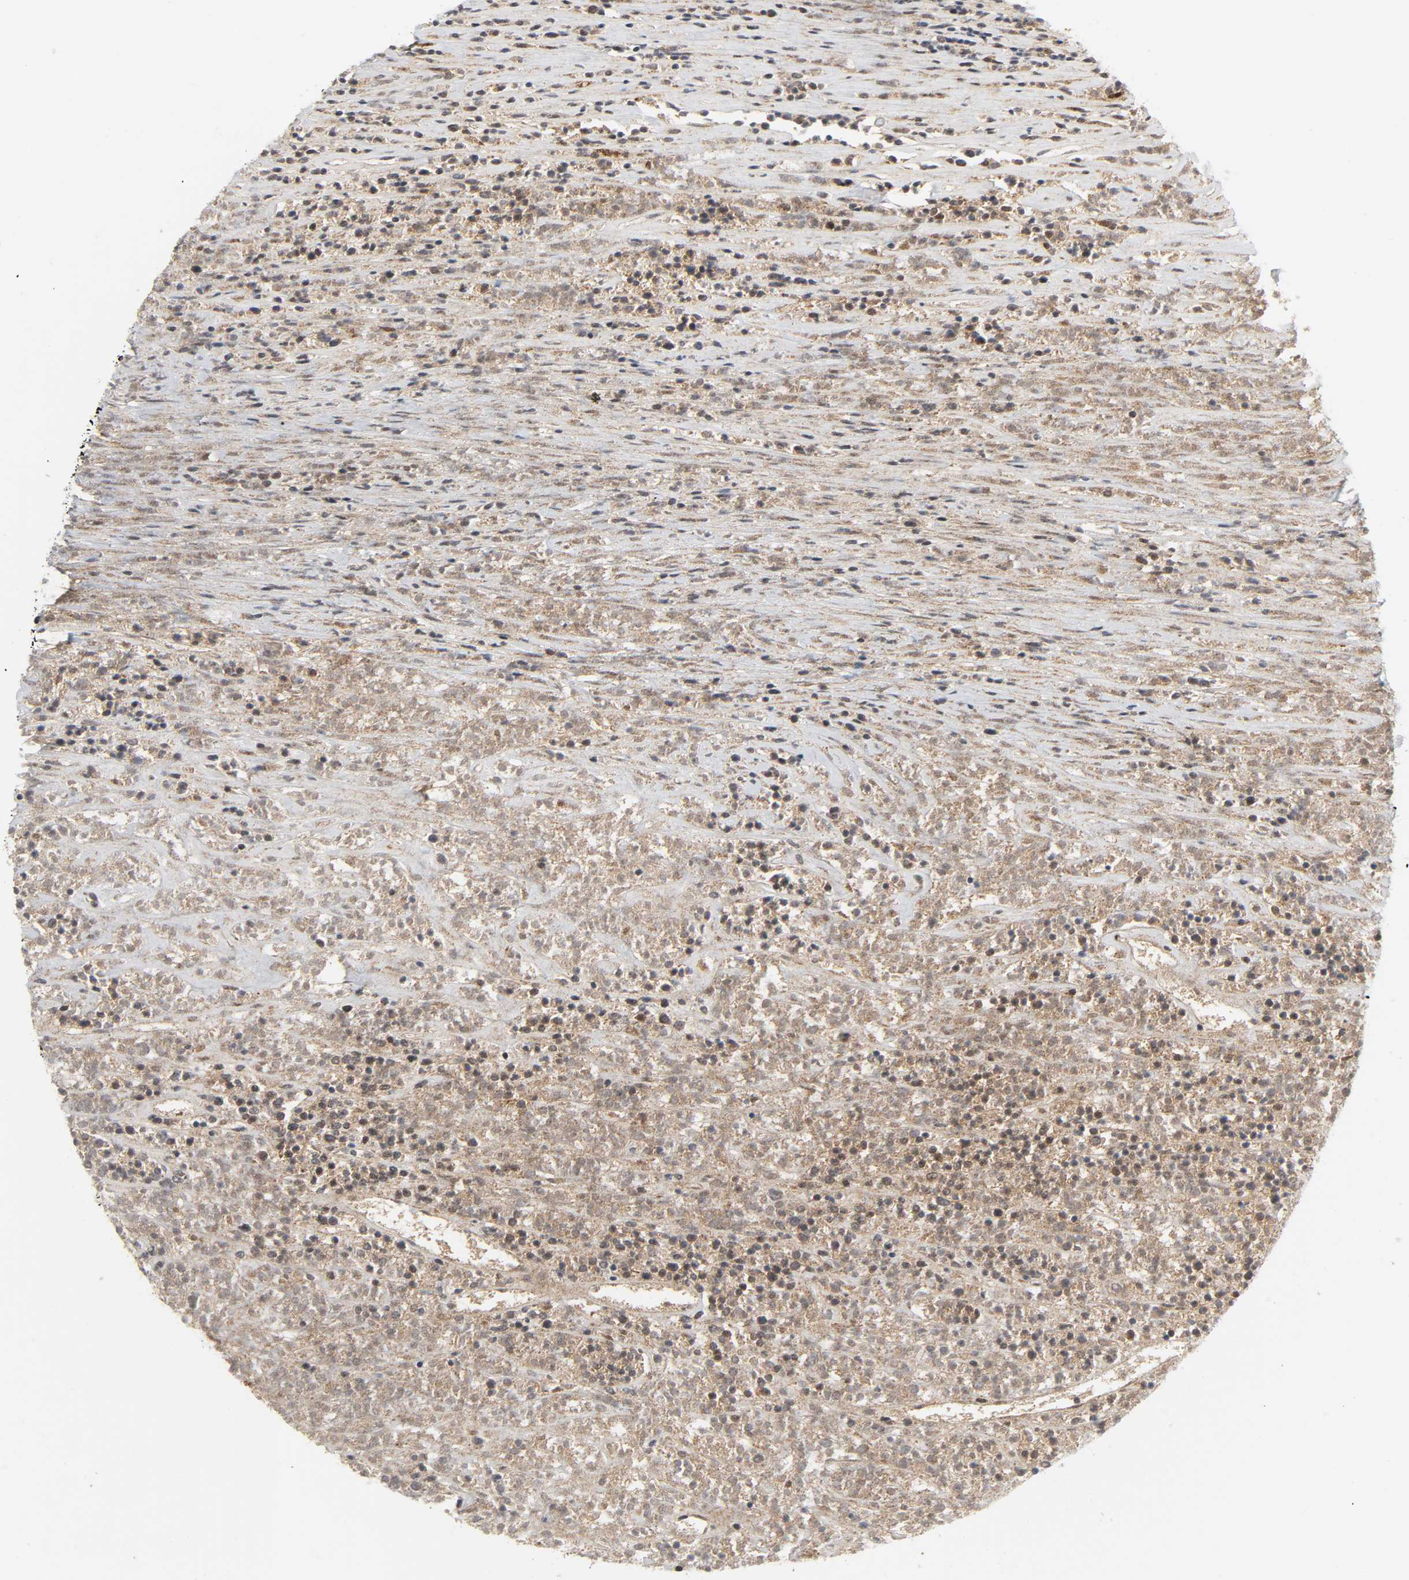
{"staining": {"intensity": "moderate", "quantity": ">75%", "location": "cytoplasmic/membranous"}, "tissue": "lymphoma", "cell_type": "Tumor cells", "image_type": "cancer", "snomed": [{"axis": "morphology", "description": "Malignant lymphoma, non-Hodgkin's type, High grade"}, {"axis": "topography", "description": "Lymph node"}], "caption": "A medium amount of moderate cytoplasmic/membranous expression is present in about >75% of tumor cells in high-grade malignant lymphoma, non-Hodgkin's type tissue.", "gene": "CHUK", "patient": {"sex": "female", "age": 73}}